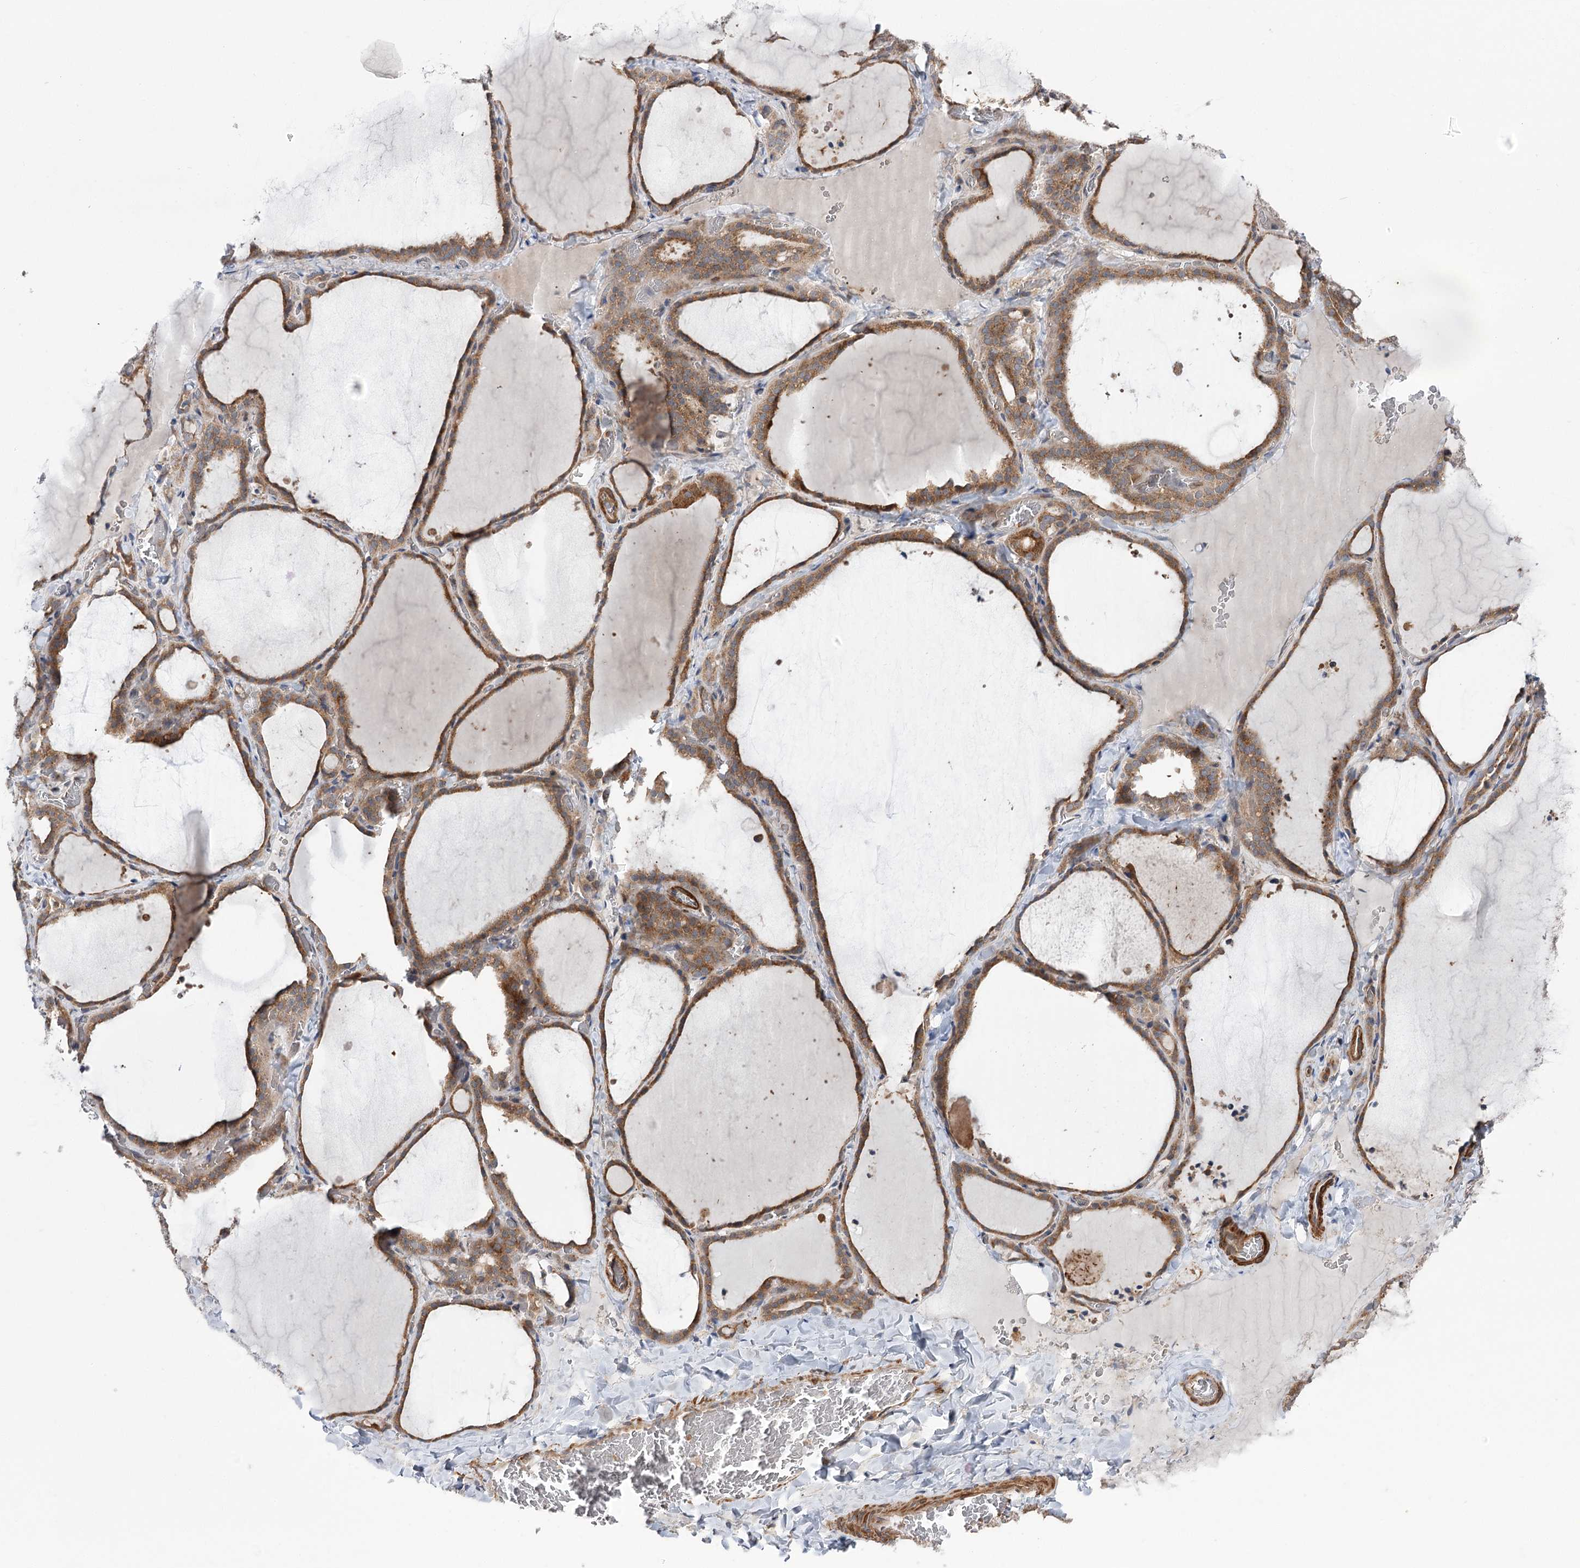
{"staining": {"intensity": "moderate", "quantity": ">75%", "location": "cytoplasmic/membranous"}, "tissue": "thyroid gland", "cell_type": "Glandular cells", "image_type": "normal", "snomed": [{"axis": "morphology", "description": "Normal tissue, NOS"}, {"axis": "topography", "description": "Thyroid gland"}], "caption": "Immunohistochemistry (IHC) micrograph of unremarkable thyroid gland: human thyroid gland stained using immunohistochemistry demonstrates medium levels of moderate protein expression localized specifically in the cytoplasmic/membranous of glandular cells, appearing as a cytoplasmic/membranous brown color.", "gene": "VPS37B", "patient": {"sex": "female", "age": 22}}